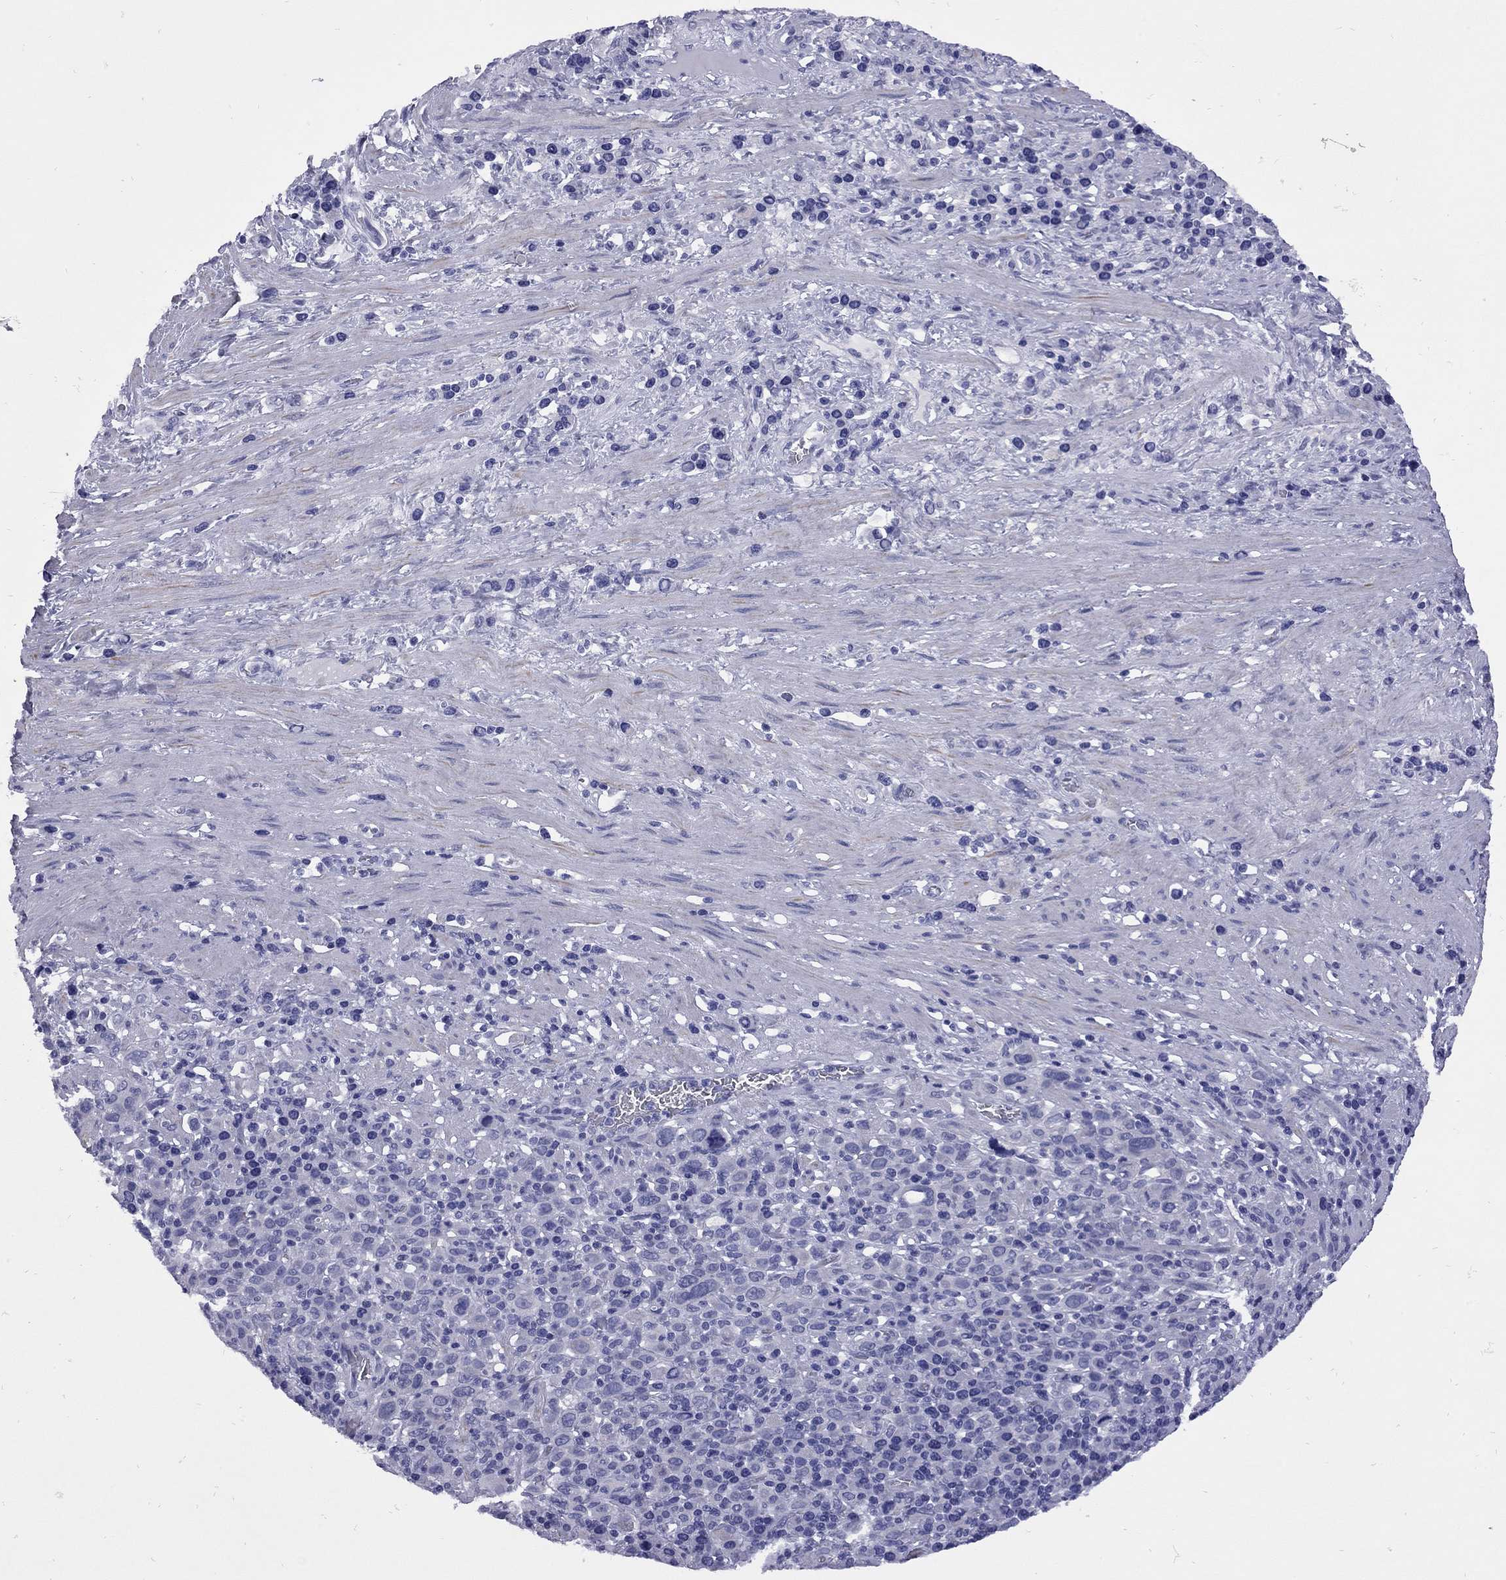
{"staining": {"intensity": "negative", "quantity": "none", "location": "none"}, "tissue": "stomach cancer", "cell_type": "Tumor cells", "image_type": "cancer", "snomed": [{"axis": "morphology", "description": "Adenocarcinoma, NOS"}, {"axis": "topography", "description": "Stomach, upper"}], "caption": "An immunohistochemistry micrograph of stomach cancer (adenocarcinoma) is shown. There is no staining in tumor cells of stomach cancer (adenocarcinoma).", "gene": "EPPIN", "patient": {"sex": "male", "age": 75}}